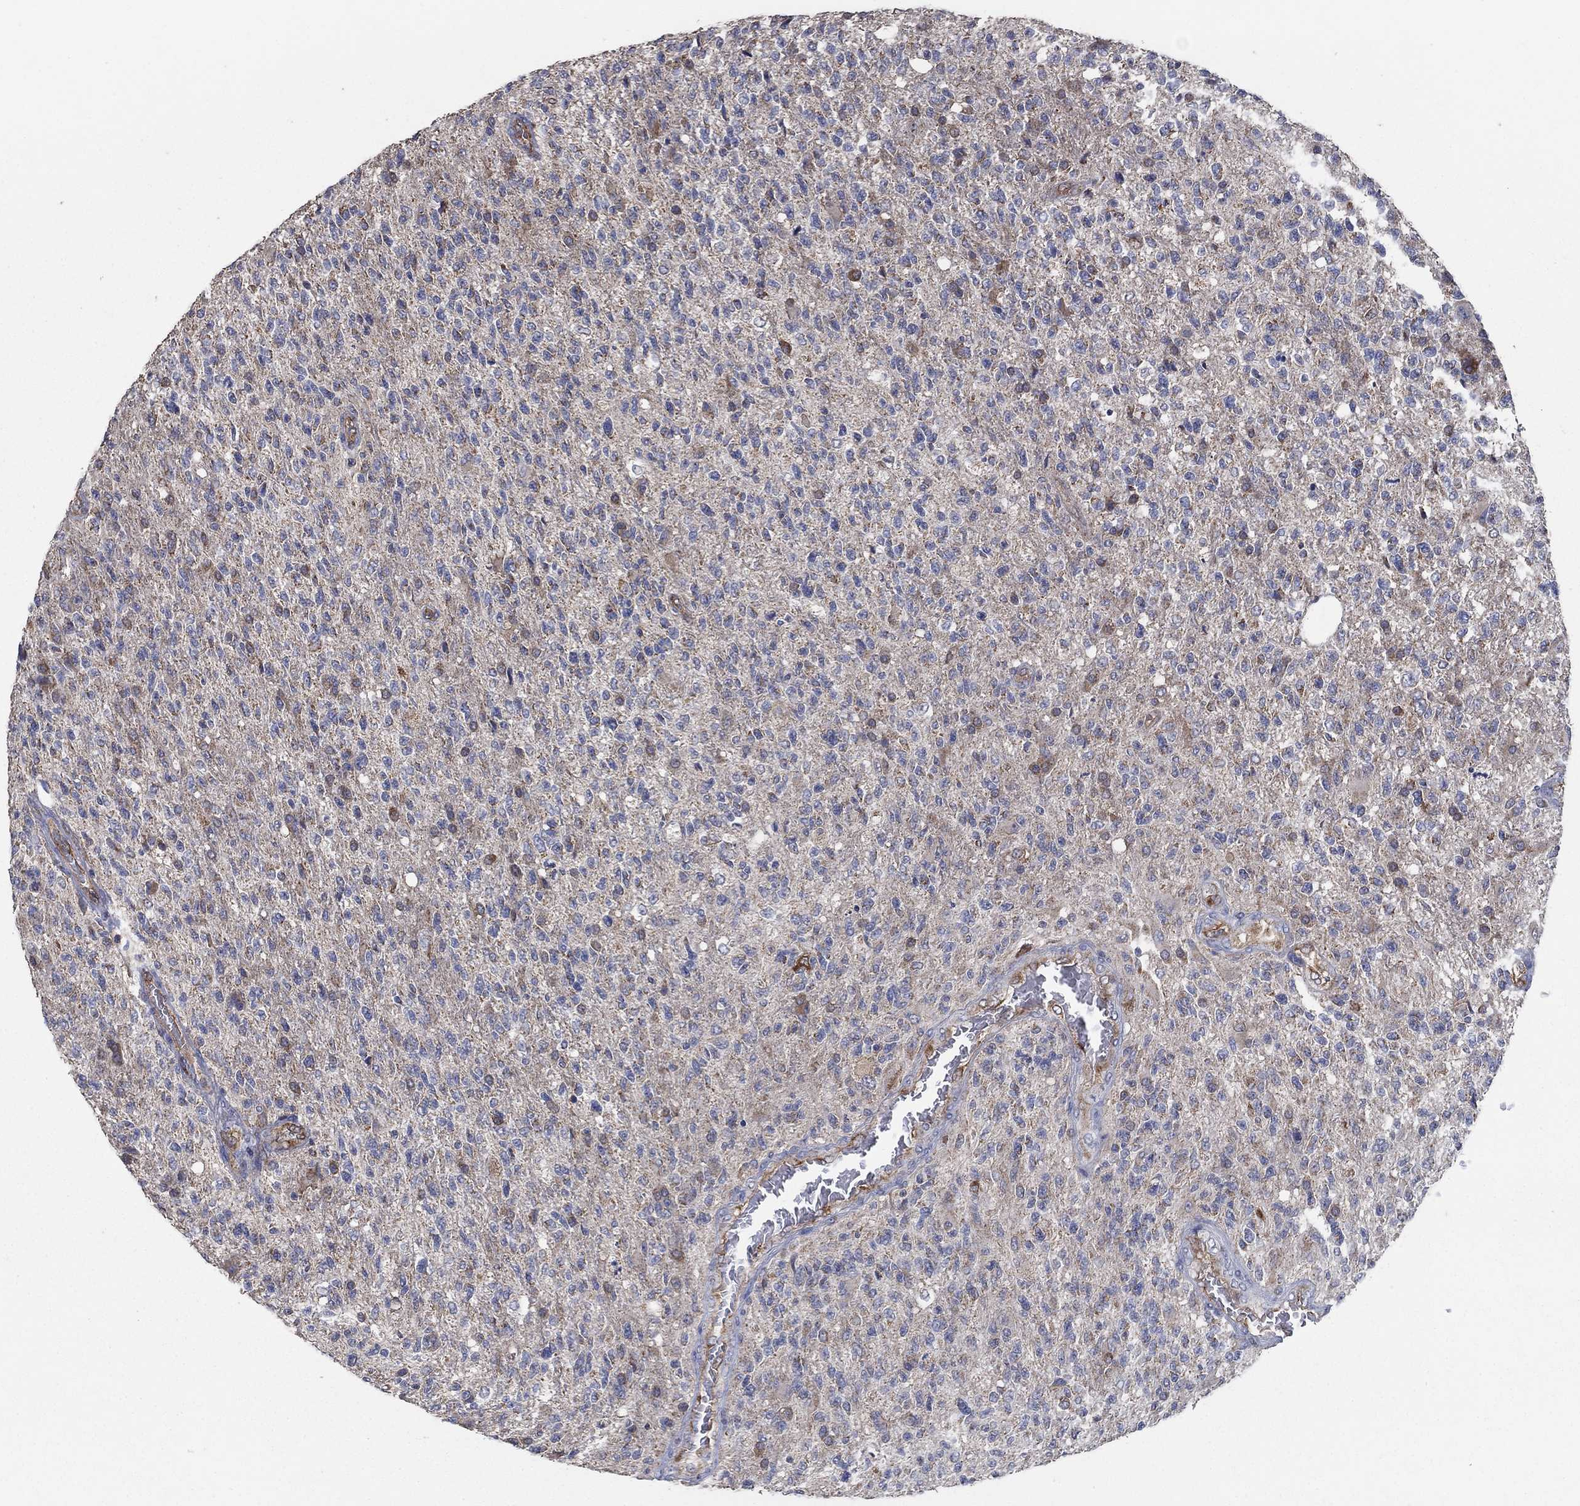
{"staining": {"intensity": "moderate", "quantity": "<25%", "location": "cytoplasmic/membranous"}, "tissue": "glioma", "cell_type": "Tumor cells", "image_type": "cancer", "snomed": [{"axis": "morphology", "description": "Glioma, malignant, High grade"}, {"axis": "topography", "description": "Brain"}], "caption": "Immunohistochemistry (IHC) histopathology image of neoplastic tissue: glioma stained using immunohistochemistry exhibits low levels of moderate protein expression localized specifically in the cytoplasmic/membranous of tumor cells, appearing as a cytoplasmic/membranous brown color.", "gene": "HID1", "patient": {"sex": "male", "age": 56}}